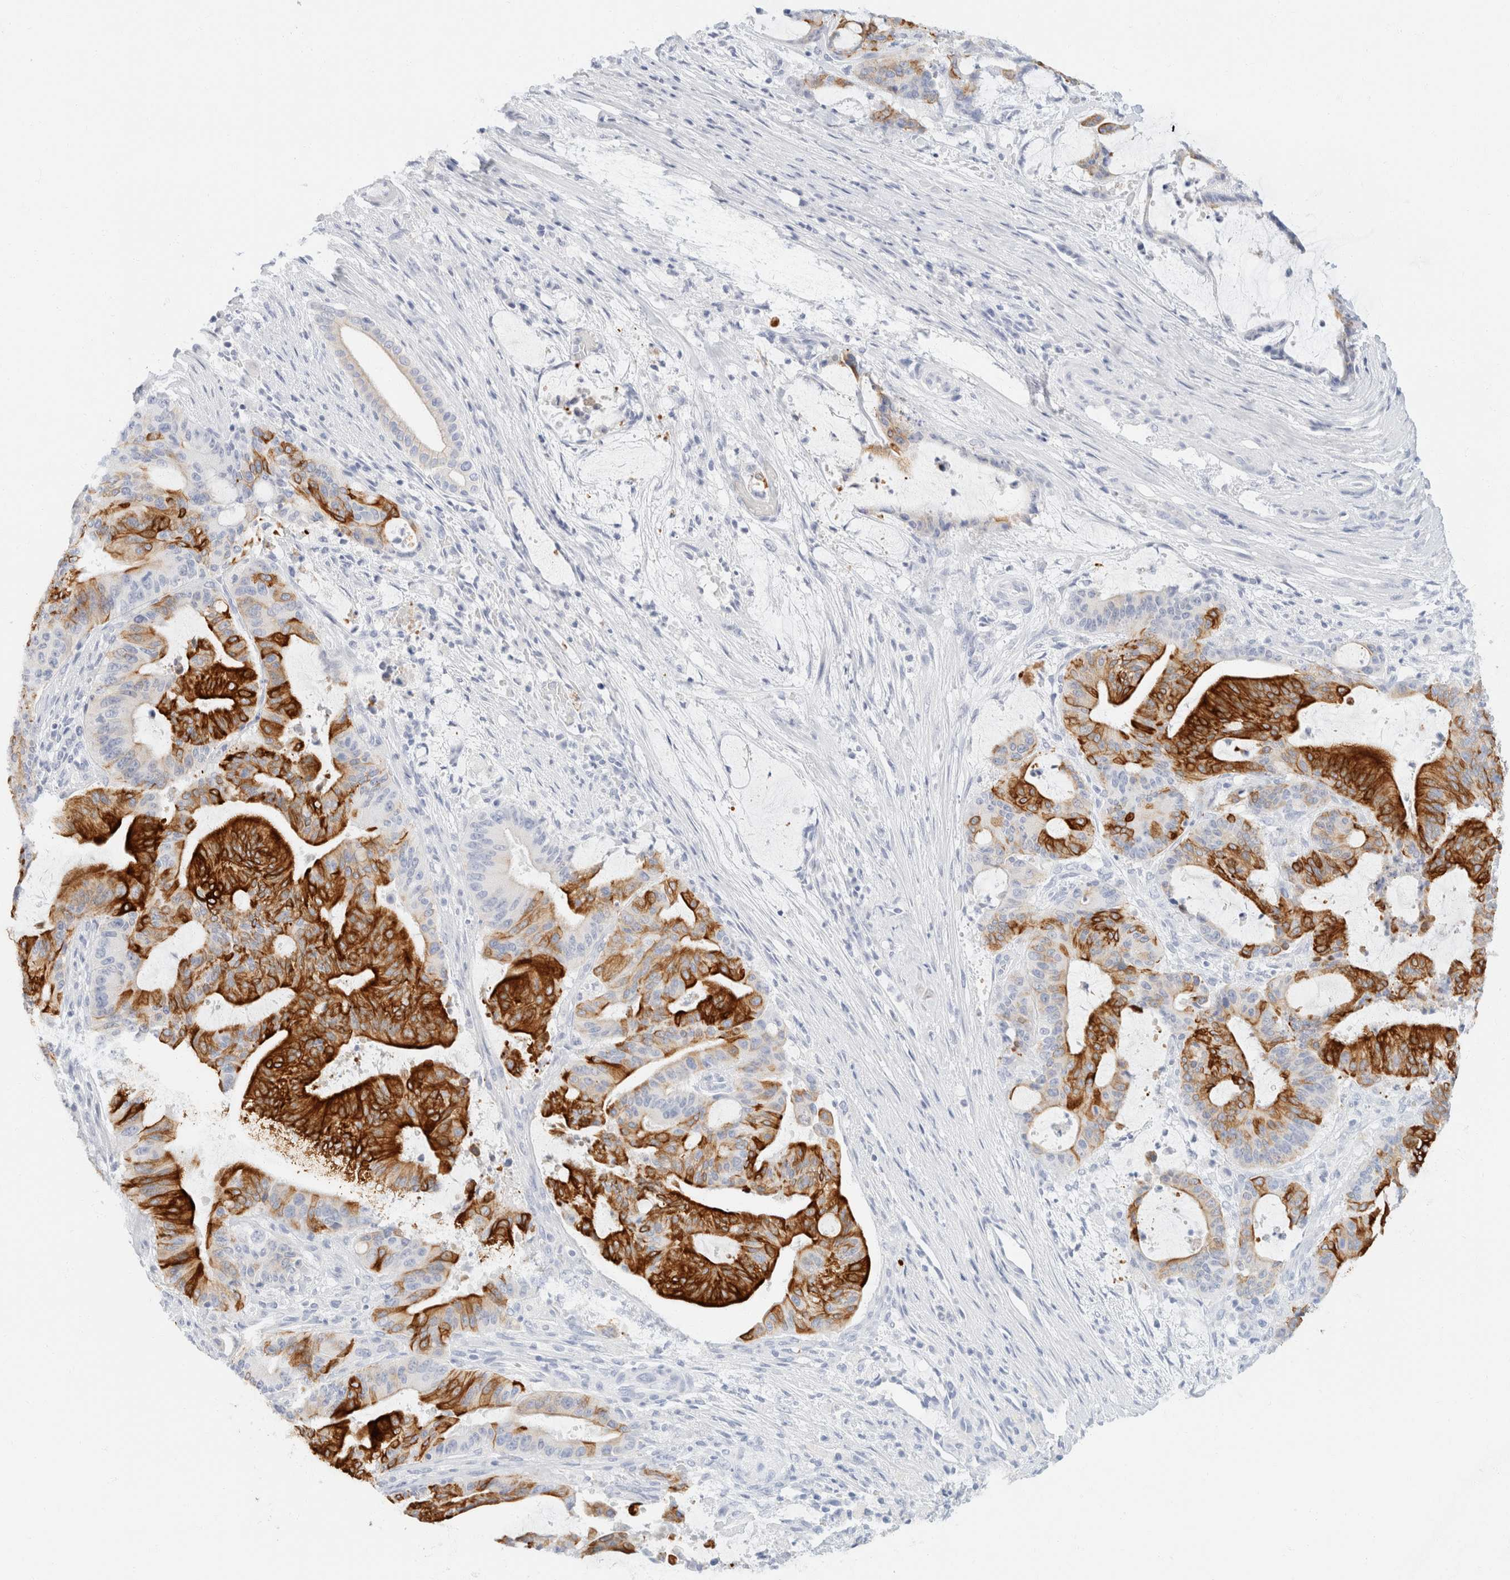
{"staining": {"intensity": "strong", "quantity": ">75%", "location": "cytoplasmic/membranous"}, "tissue": "liver cancer", "cell_type": "Tumor cells", "image_type": "cancer", "snomed": [{"axis": "morphology", "description": "Normal tissue, NOS"}, {"axis": "morphology", "description": "Cholangiocarcinoma"}, {"axis": "topography", "description": "Liver"}, {"axis": "topography", "description": "Peripheral nerve tissue"}], "caption": "Tumor cells show high levels of strong cytoplasmic/membranous staining in approximately >75% of cells in liver cholangiocarcinoma.", "gene": "KRT20", "patient": {"sex": "female", "age": 73}}